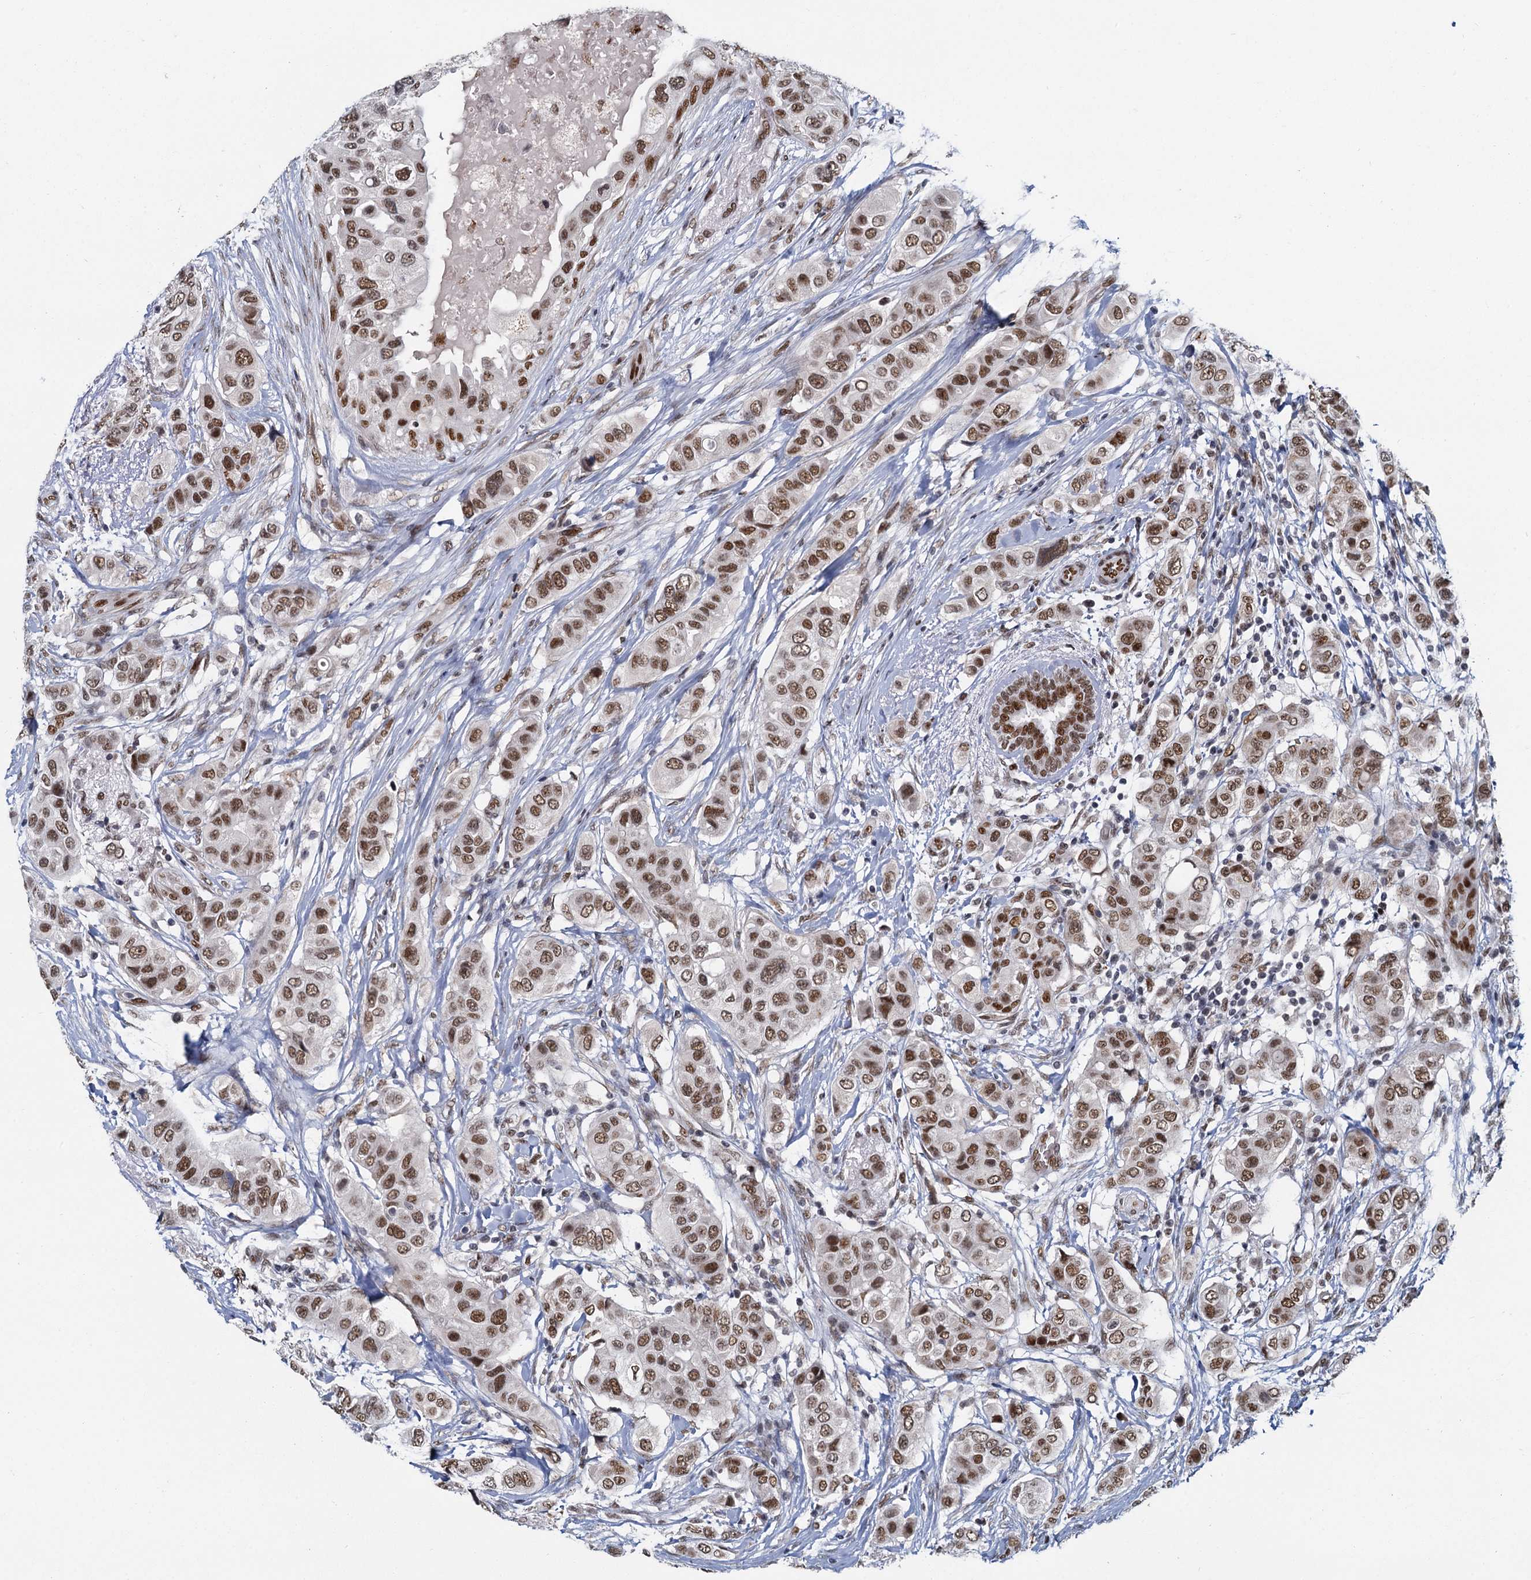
{"staining": {"intensity": "moderate", "quantity": ">75%", "location": "nuclear"}, "tissue": "breast cancer", "cell_type": "Tumor cells", "image_type": "cancer", "snomed": [{"axis": "morphology", "description": "Lobular carcinoma"}, {"axis": "topography", "description": "Breast"}], "caption": "The immunohistochemical stain shows moderate nuclear staining in tumor cells of breast cancer (lobular carcinoma) tissue. Immunohistochemistry stains the protein of interest in brown and the nuclei are stained blue.", "gene": "RPRD1A", "patient": {"sex": "female", "age": 51}}